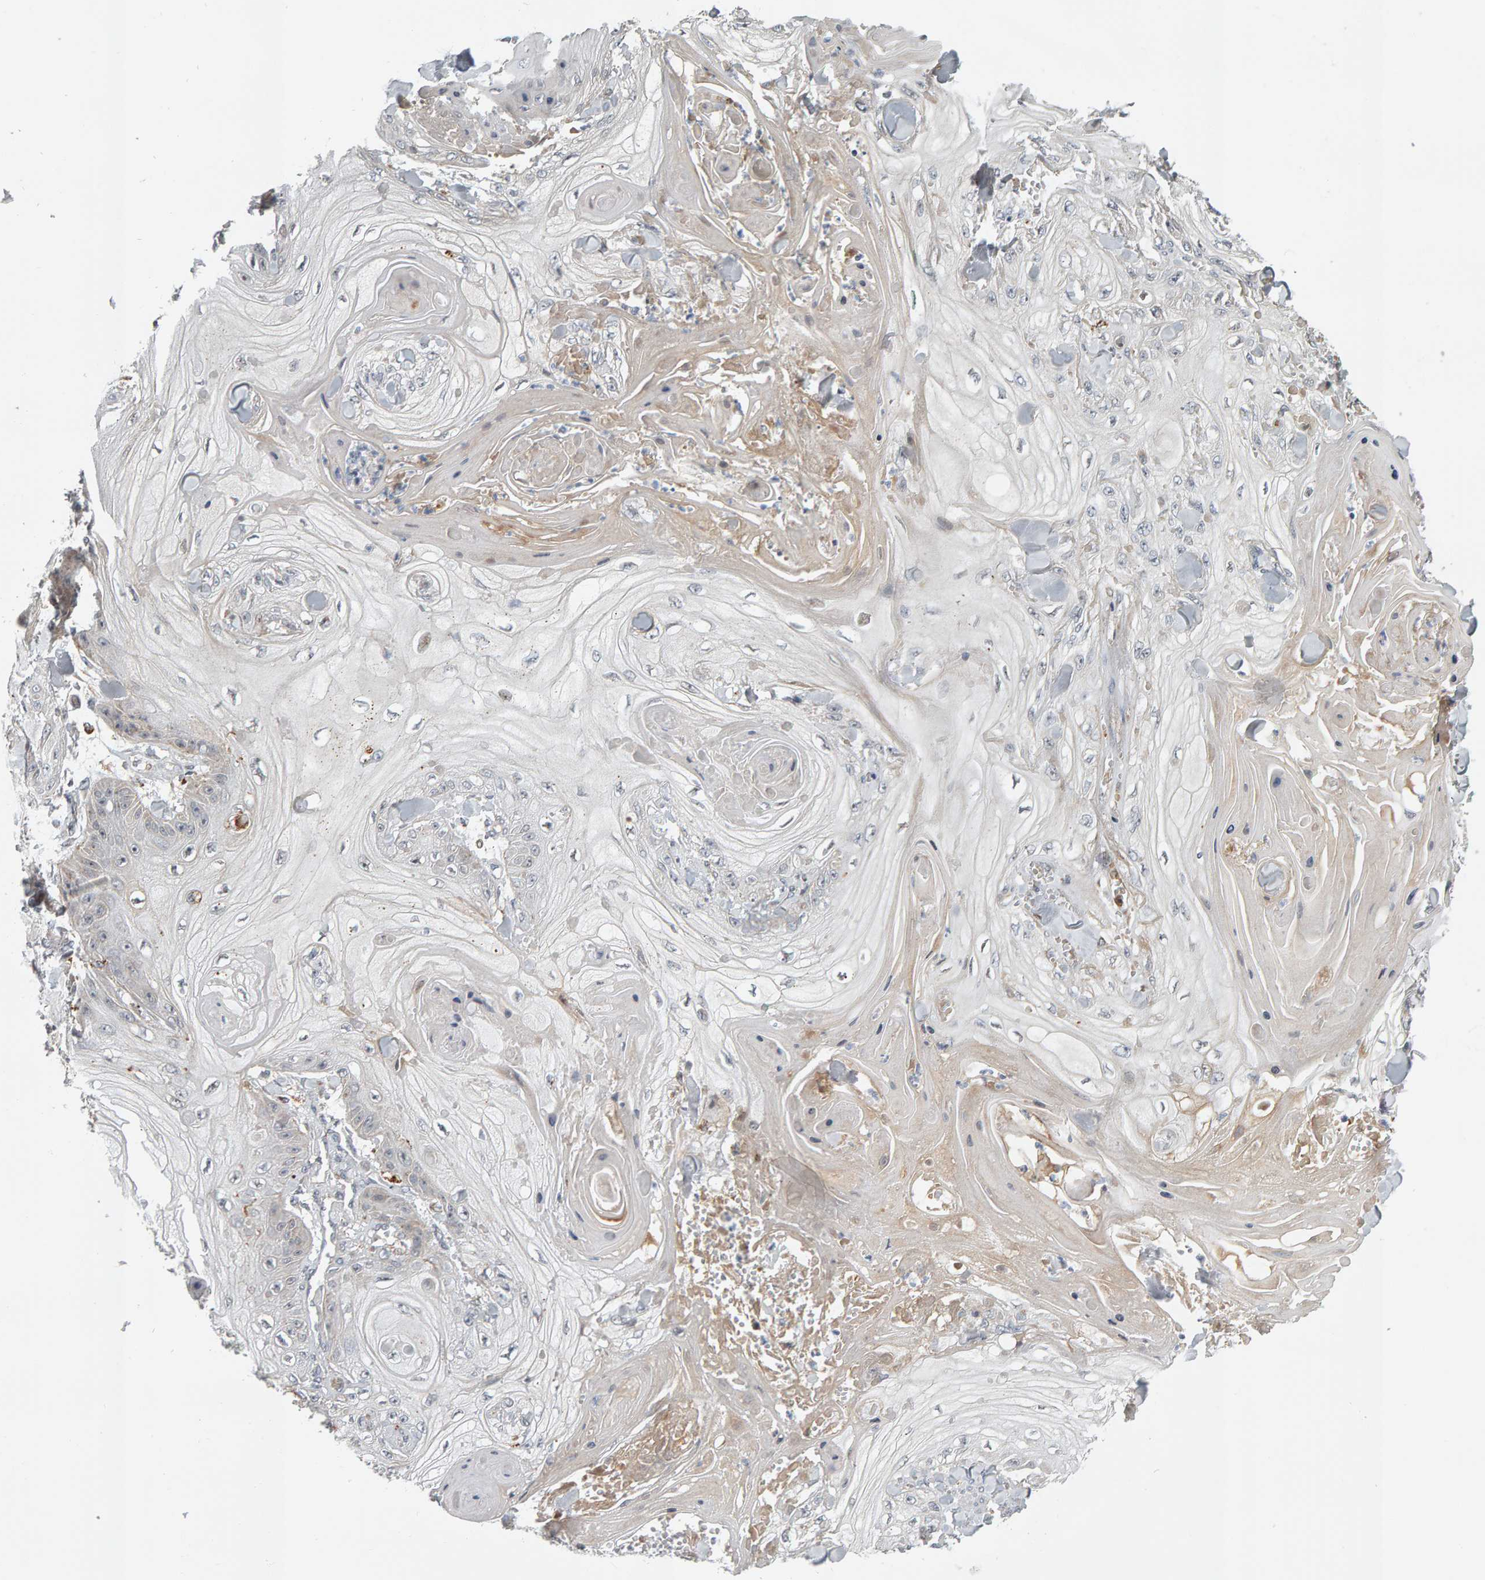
{"staining": {"intensity": "negative", "quantity": "none", "location": "none"}, "tissue": "skin cancer", "cell_type": "Tumor cells", "image_type": "cancer", "snomed": [{"axis": "morphology", "description": "Squamous cell carcinoma, NOS"}, {"axis": "topography", "description": "Skin"}], "caption": "Tumor cells show no significant protein staining in skin squamous cell carcinoma. (Stains: DAB immunohistochemistry (IHC) with hematoxylin counter stain, Microscopy: brightfield microscopy at high magnification).", "gene": "ZNF160", "patient": {"sex": "male", "age": 74}}